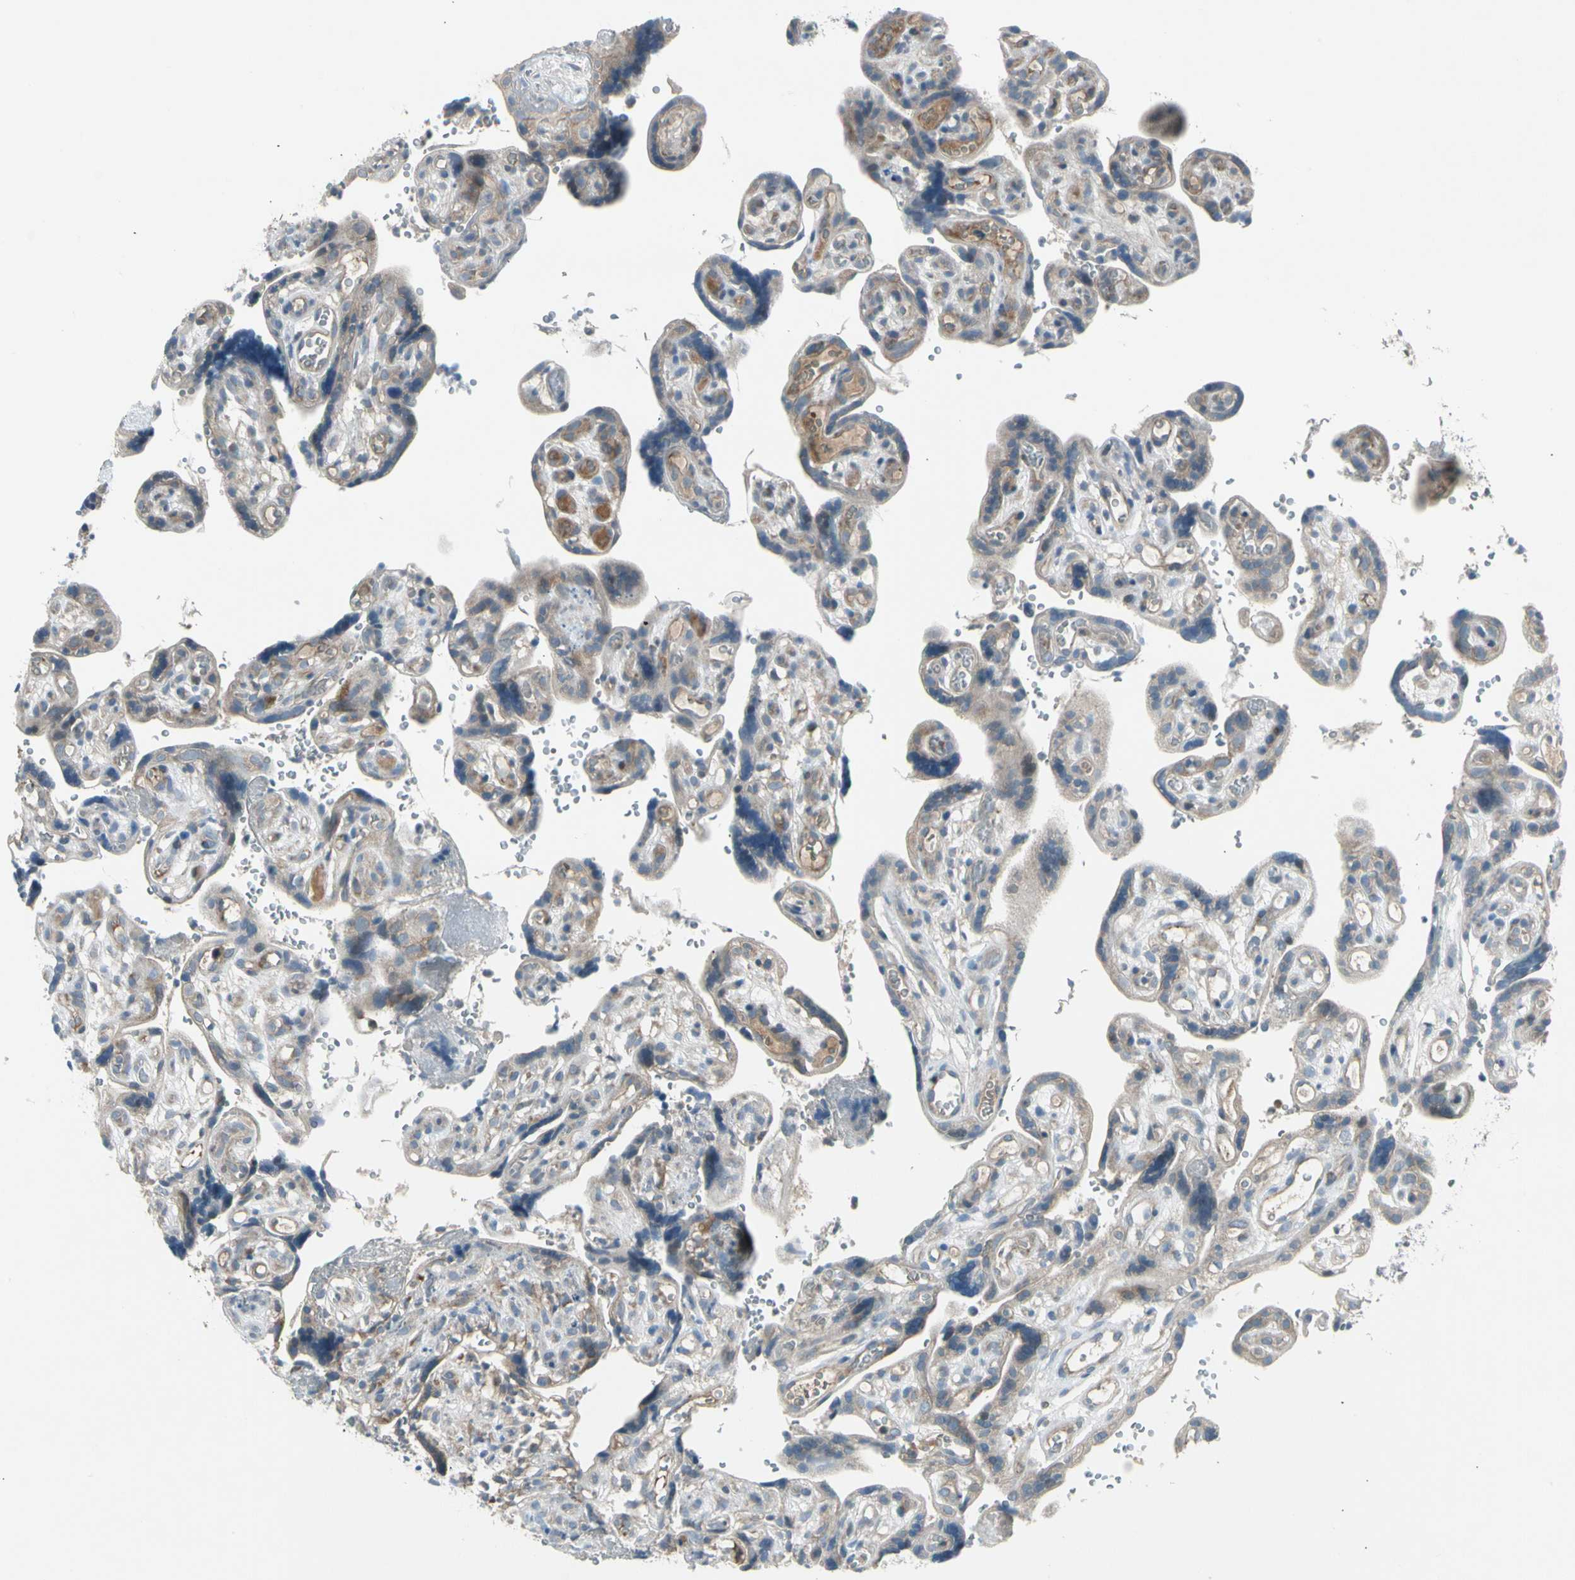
{"staining": {"intensity": "moderate", "quantity": ">75%", "location": "cytoplasmic/membranous"}, "tissue": "placenta", "cell_type": "Trophoblastic cells", "image_type": "normal", "snomed": [{"axis": "morphology", "description": "Normal tissue, NOS"}, {"axis": "topography", "description": "Placenta"}], "caption": "This histopathology image reveals immunohistochemistry (IHC) staining of unremarkable placenta, with medium moderate cytoplasmic/membranous staining in about >75% of trophoblastic cells.", "gene": "PANK2", "patient": {"sex": "female", "age": 30}}